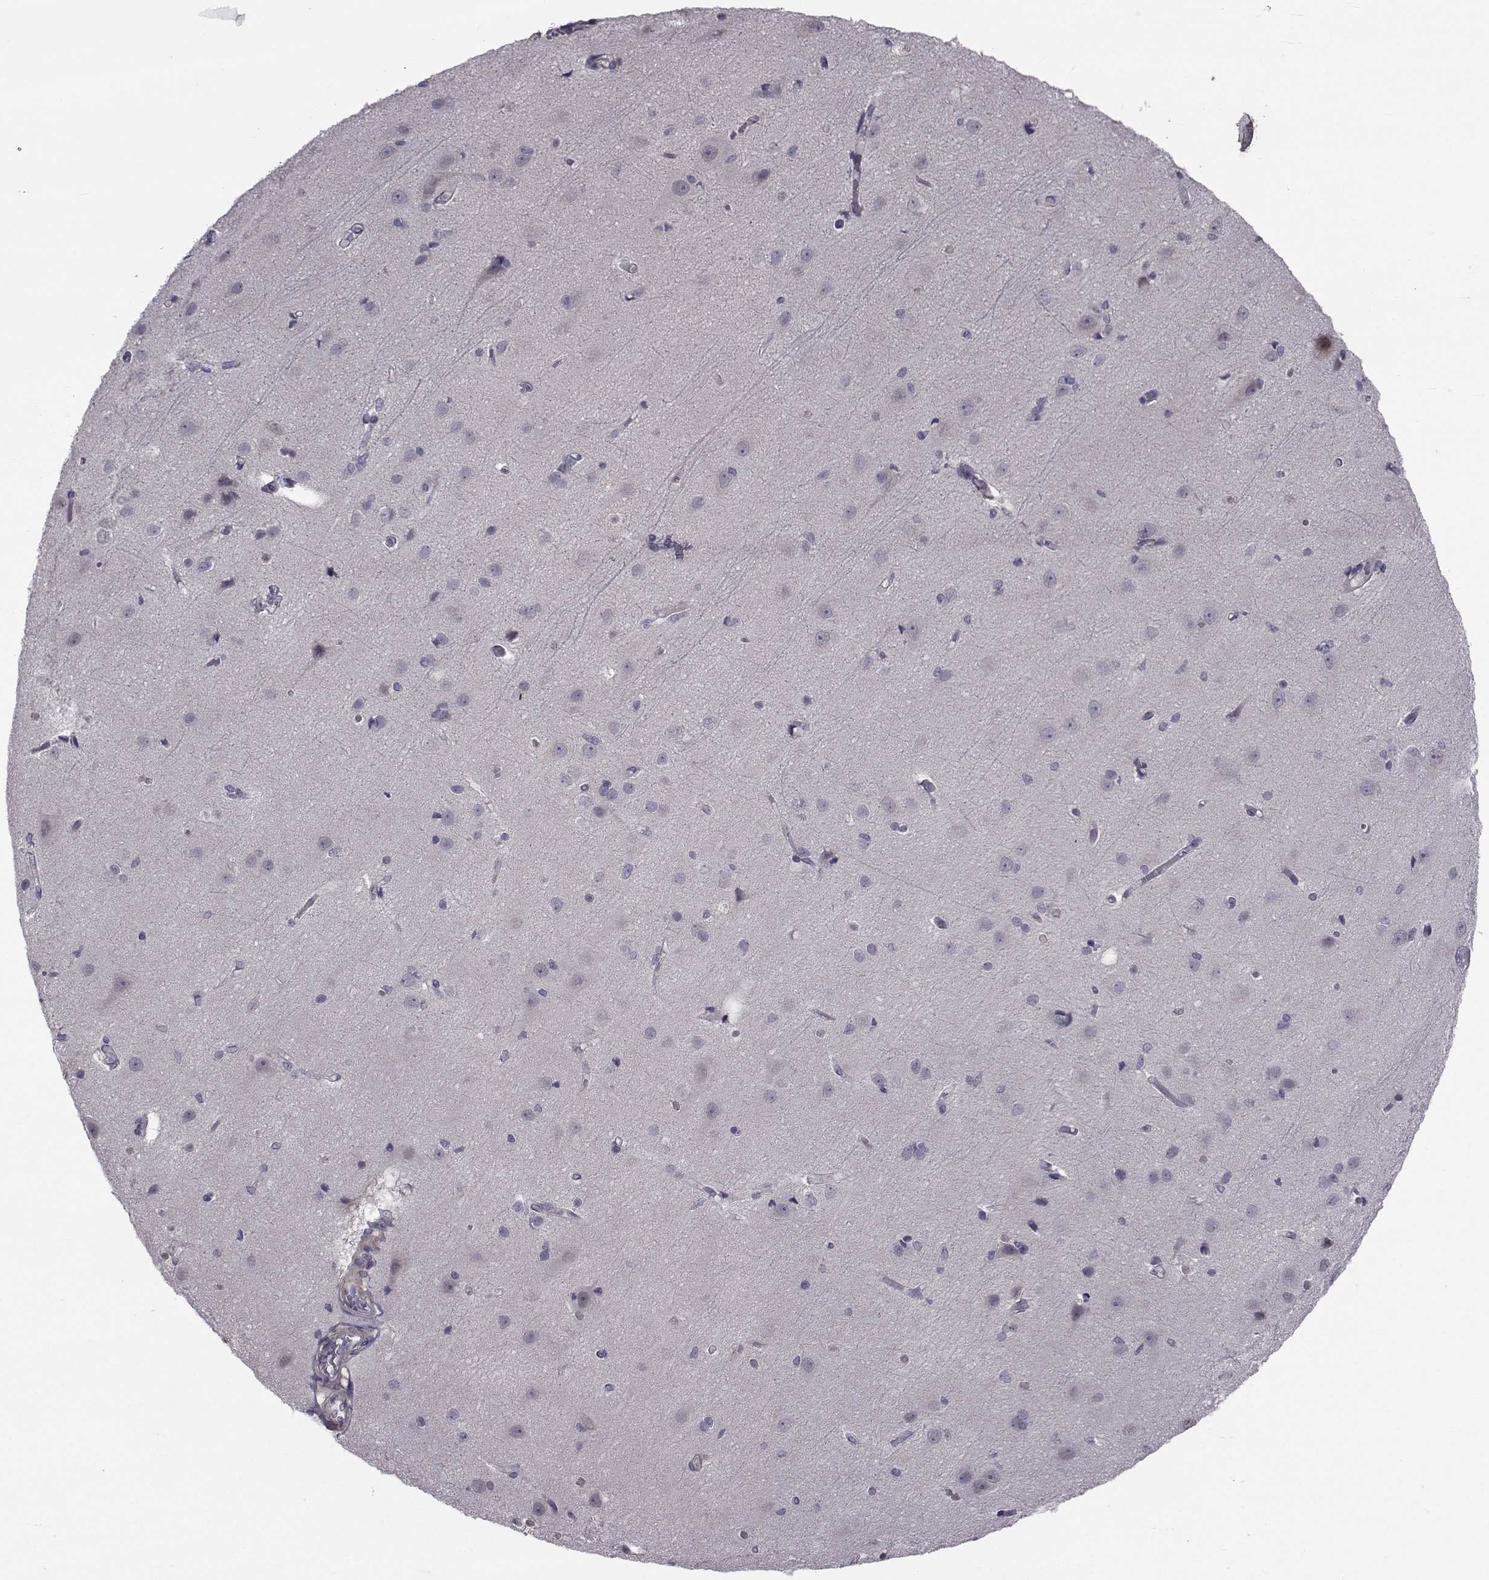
{"staining": {"intensity": "negative", "quantity": "none", "location": "none"}, "tissue": "cerebral cortex", "cell_type": "Endothelial cells", "image_type": "normal", "snomed": [{"axis": "morphology", "description": "Normal tissue, NOS"}, {"axis": "topography", "description": "Cerebral cortex"}], "caption": "Histopathology image shows no protein positivity in endothelial cells of benign cerebral cortex.", "gene": "CFAP74", "patient": {"sex": "male", "age": 37}}